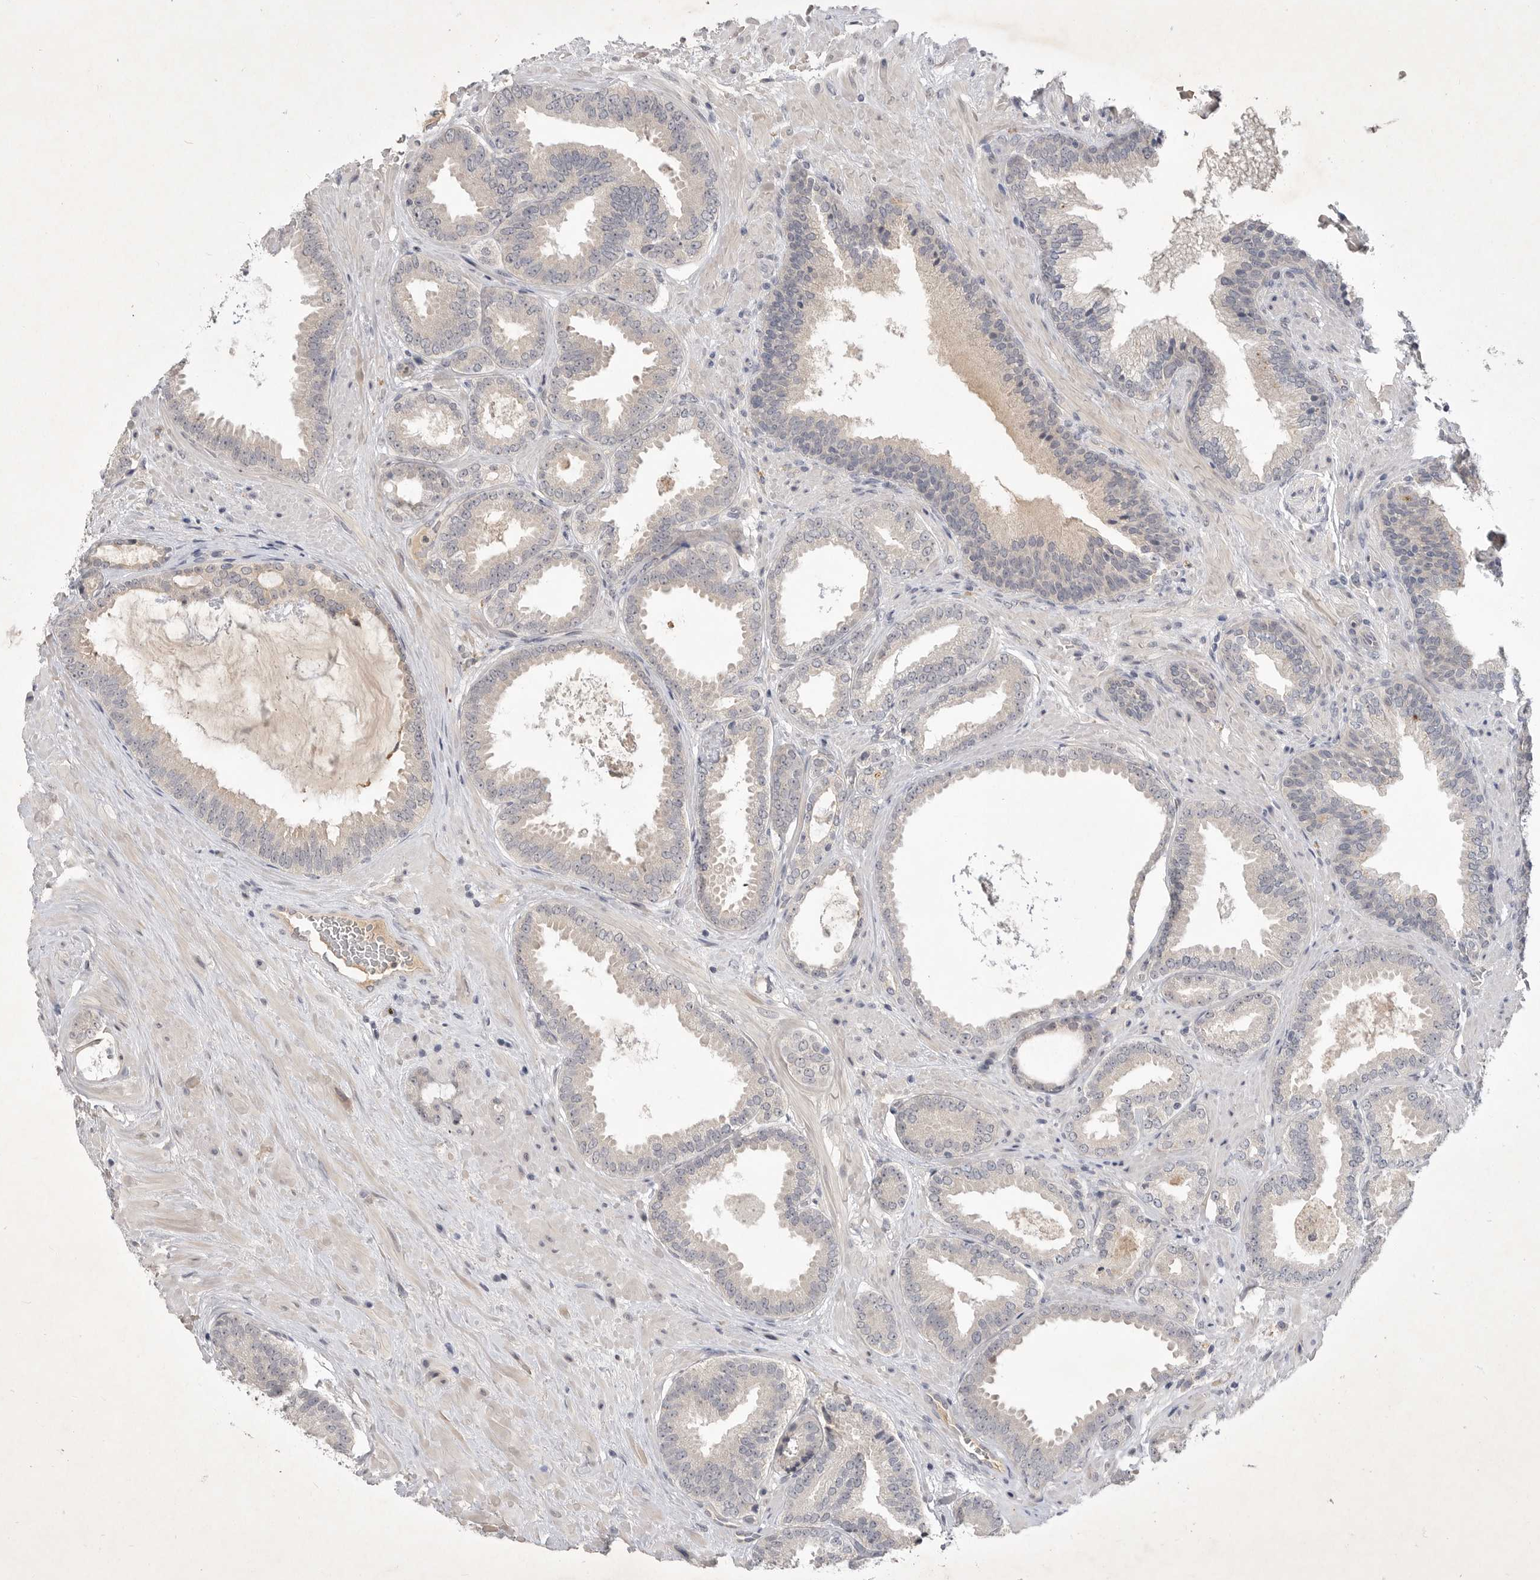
{"staining": {"intensity": "negative", "quantity": "none", "location": "none"}, "tissue": "prostate cancer", "cell_type": "Tumor cells", "image_type": "cancer", "snomed": [{"axis": "morphology", "description": "Adenocarcinoma, Low grade"}, {"axis": "topography", "description": "Prostate"}], "caption": "Histopathology image shows no protein expression in tumor cells of low-grade adenocarcinoma (prostate) tissue. (DAB (3,3'-diaminobenzidine) IHC visualized using brightfield microscopy, high magnification).", "gene": "ITGAD", "patient": {"sex": "male", "age": 71}}